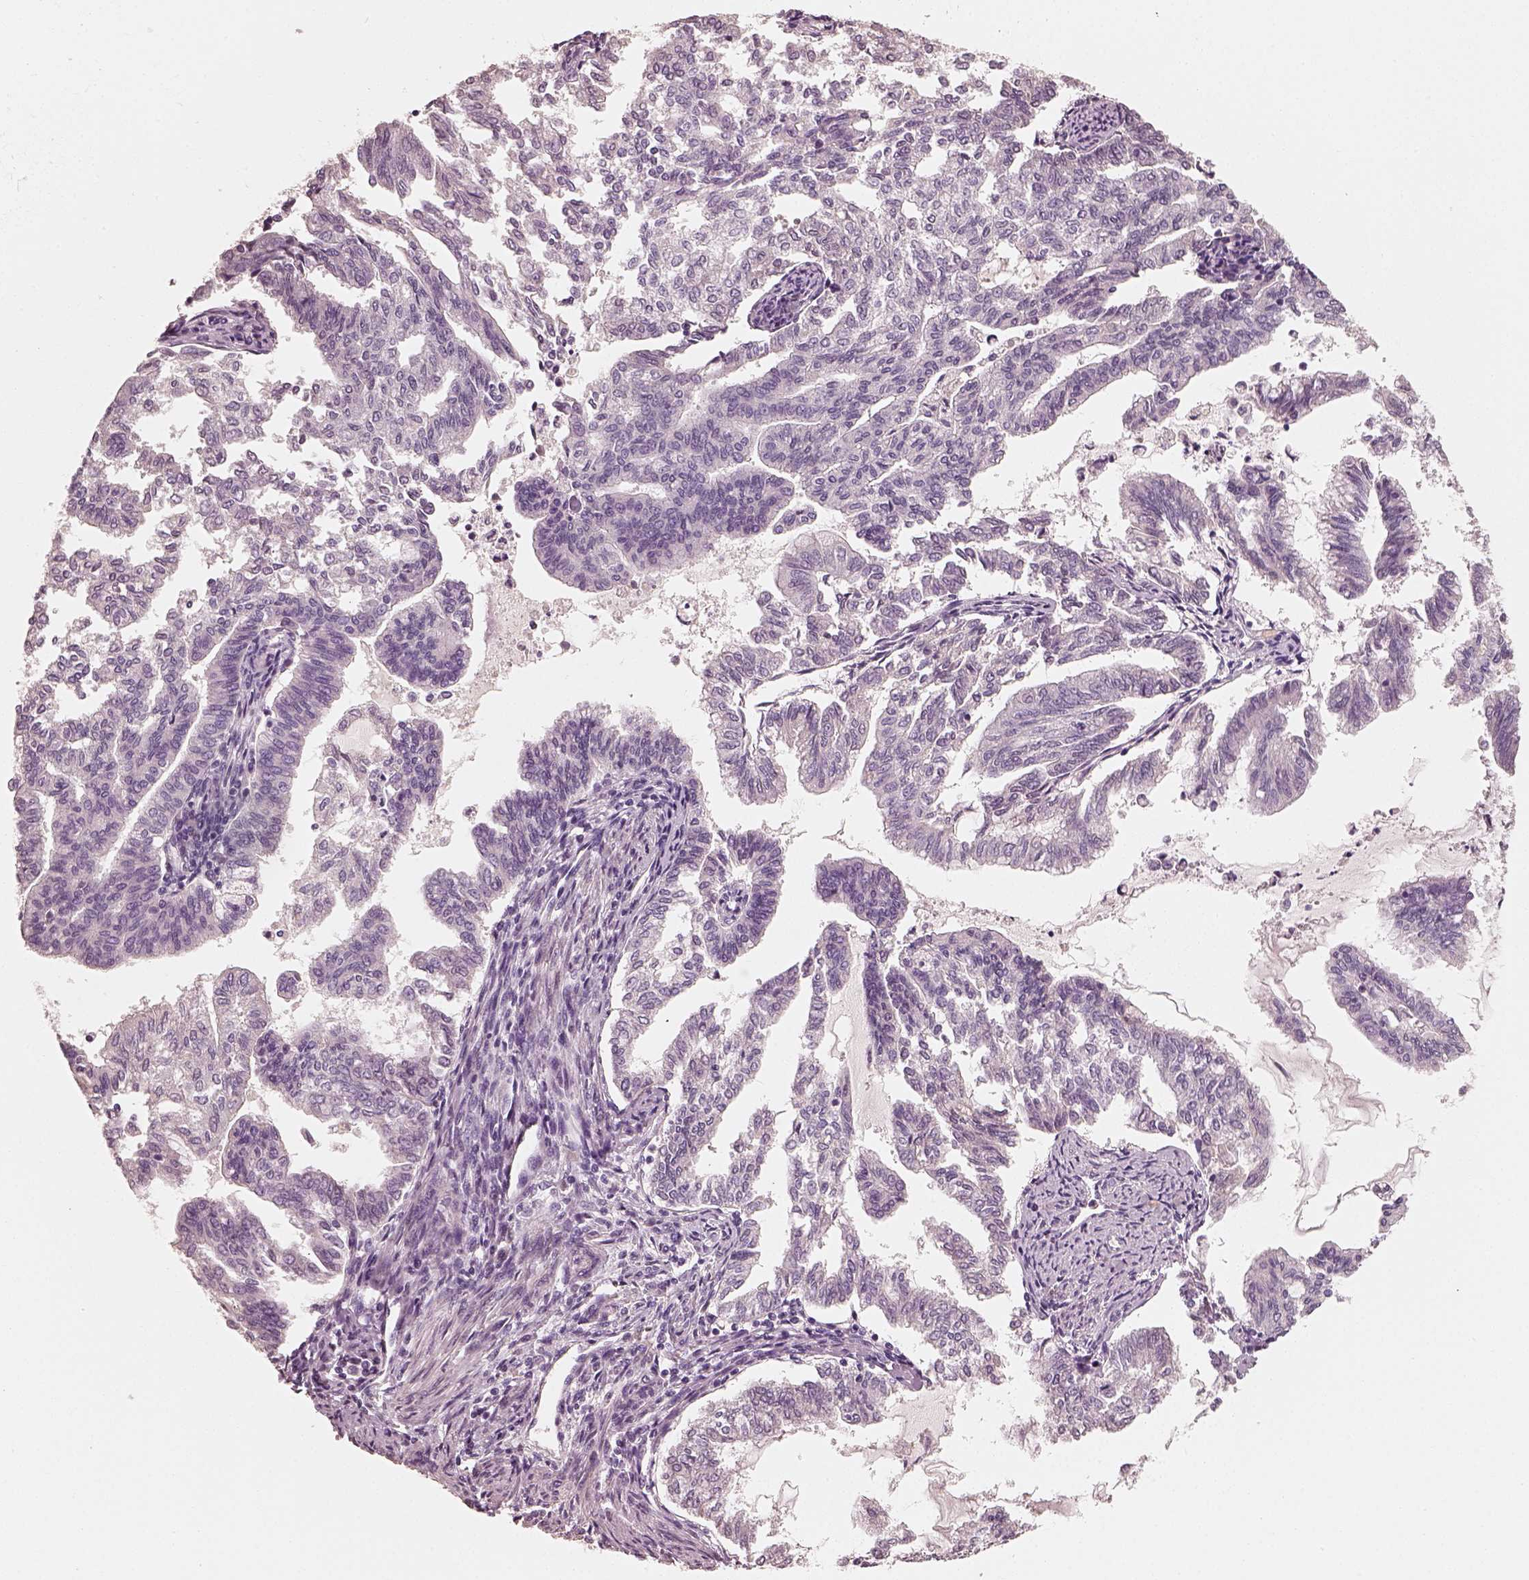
{"staining": {"intensity": "negative", "quantity": "none", "location": "none"}, "tissue": "endometrial cancer", "cell_type": "Tumor cells", "image_type": "cancer", "snomed": [{"axis": "morphology", "description": "Adenocarcinoma, NOS"}, {"axis": "topography", "description": "Endometrium"}], "caption": "Histopathology image shows no protein staining in tumor cells of endometrial cancer (adenocarcinoma) tissue. Nuclei are stained in blue.", "gene": "RS1", "patient": {"sex": "female", "age": 79}}